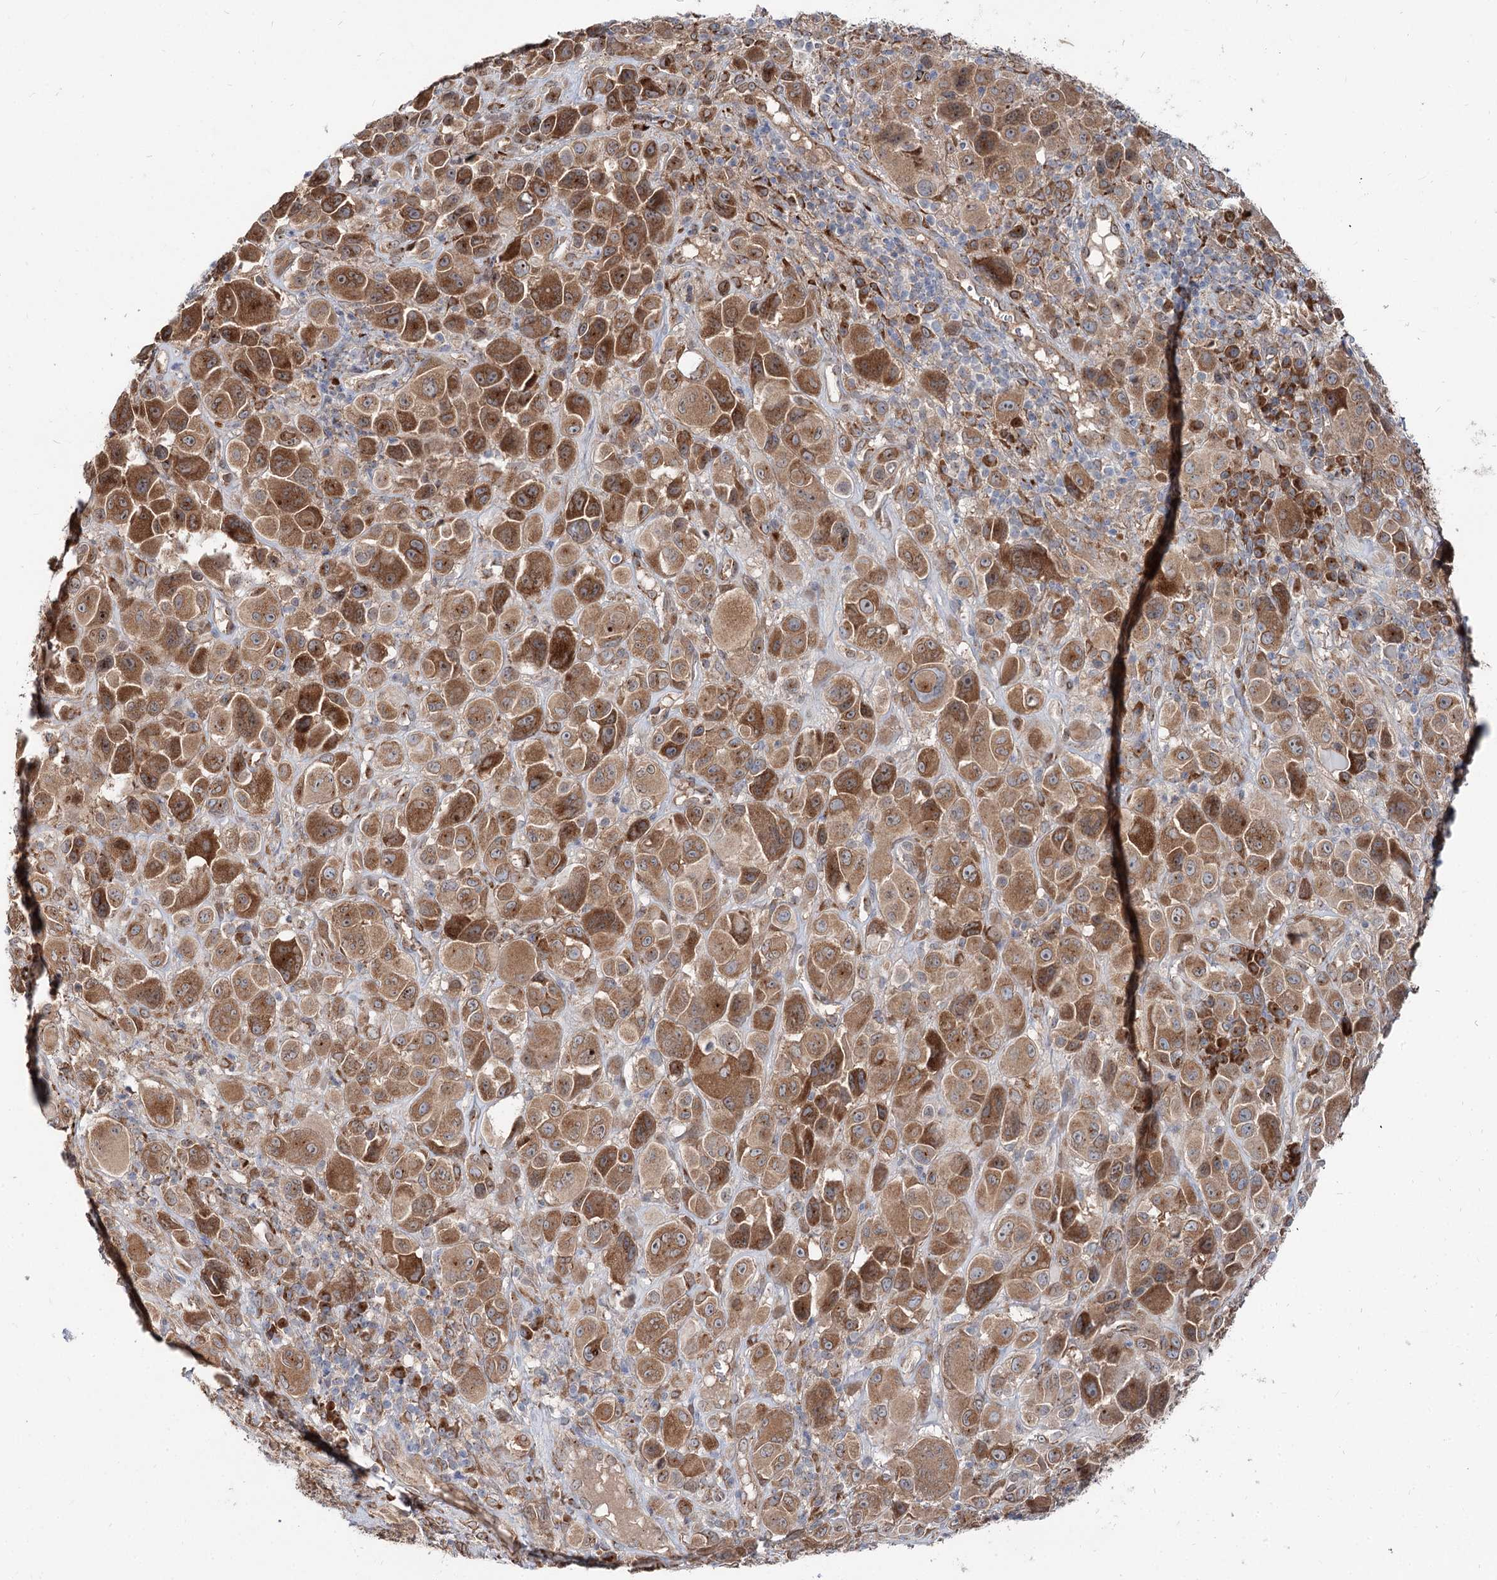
{"staining": {"intensity": "strong", "quantity": "25%-75%", "location": "cytoplasmic/membranous"}, "tissue": "melanoma", "cell_type": "Tumor cells", "image_type": "cancer", "snomed": [{"axis": "morphology", "description": "Malignant melanoma, NOS"}, {"axis": "topography", "description": "Skin of trunk"}], "caption": "Melanoma stained with a brown dye reveals strong cytoplasmic/membranous positive staining in approximately 25%-75% of tumor cells.", "gene": "SPART", "patient": {"sex": "male", "age": 71}}